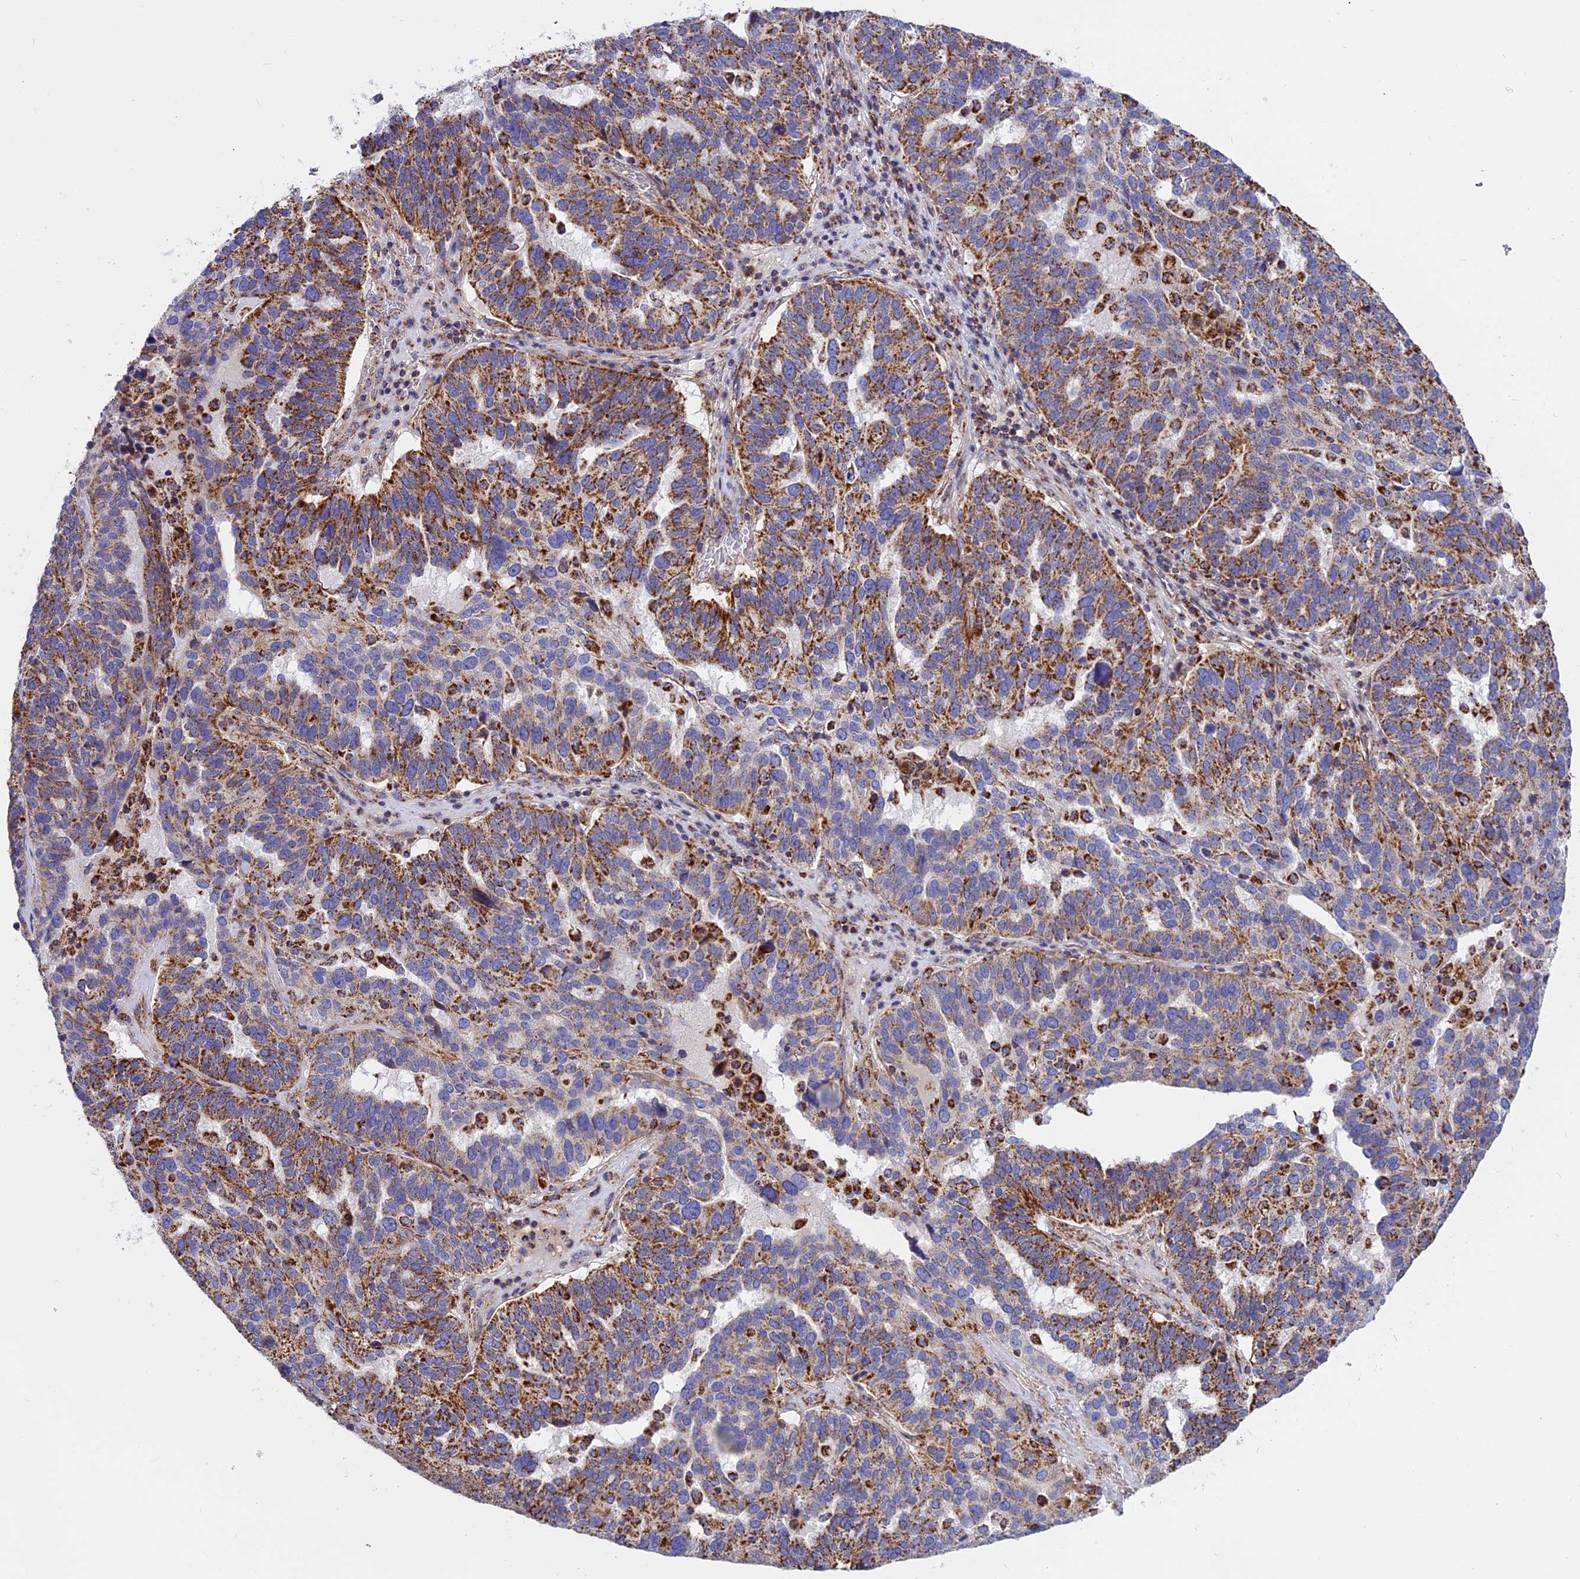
{"staining": {"intensity": "strong", "quantity": "25%-75%", "location": "cytoplasmic/membranous"}, "tissue": "ovarian cancer", "cell_type": "Tumor cells", "image_type": "cancer", "snomed": [{"axis": "morphology", "description": "Cystadenocarcinoma, serous, NOS"}, {"axis": "topography", "description": "Ovary"}], "caption": "Protein expression analysis of ovarian serous cystadenocarcinoma displays strong cytoplasmic/membranous expression in about 25%-75% of tumor cells.", "gene": "UQCRB", "patient": {"sex": "female", "age": 59}}